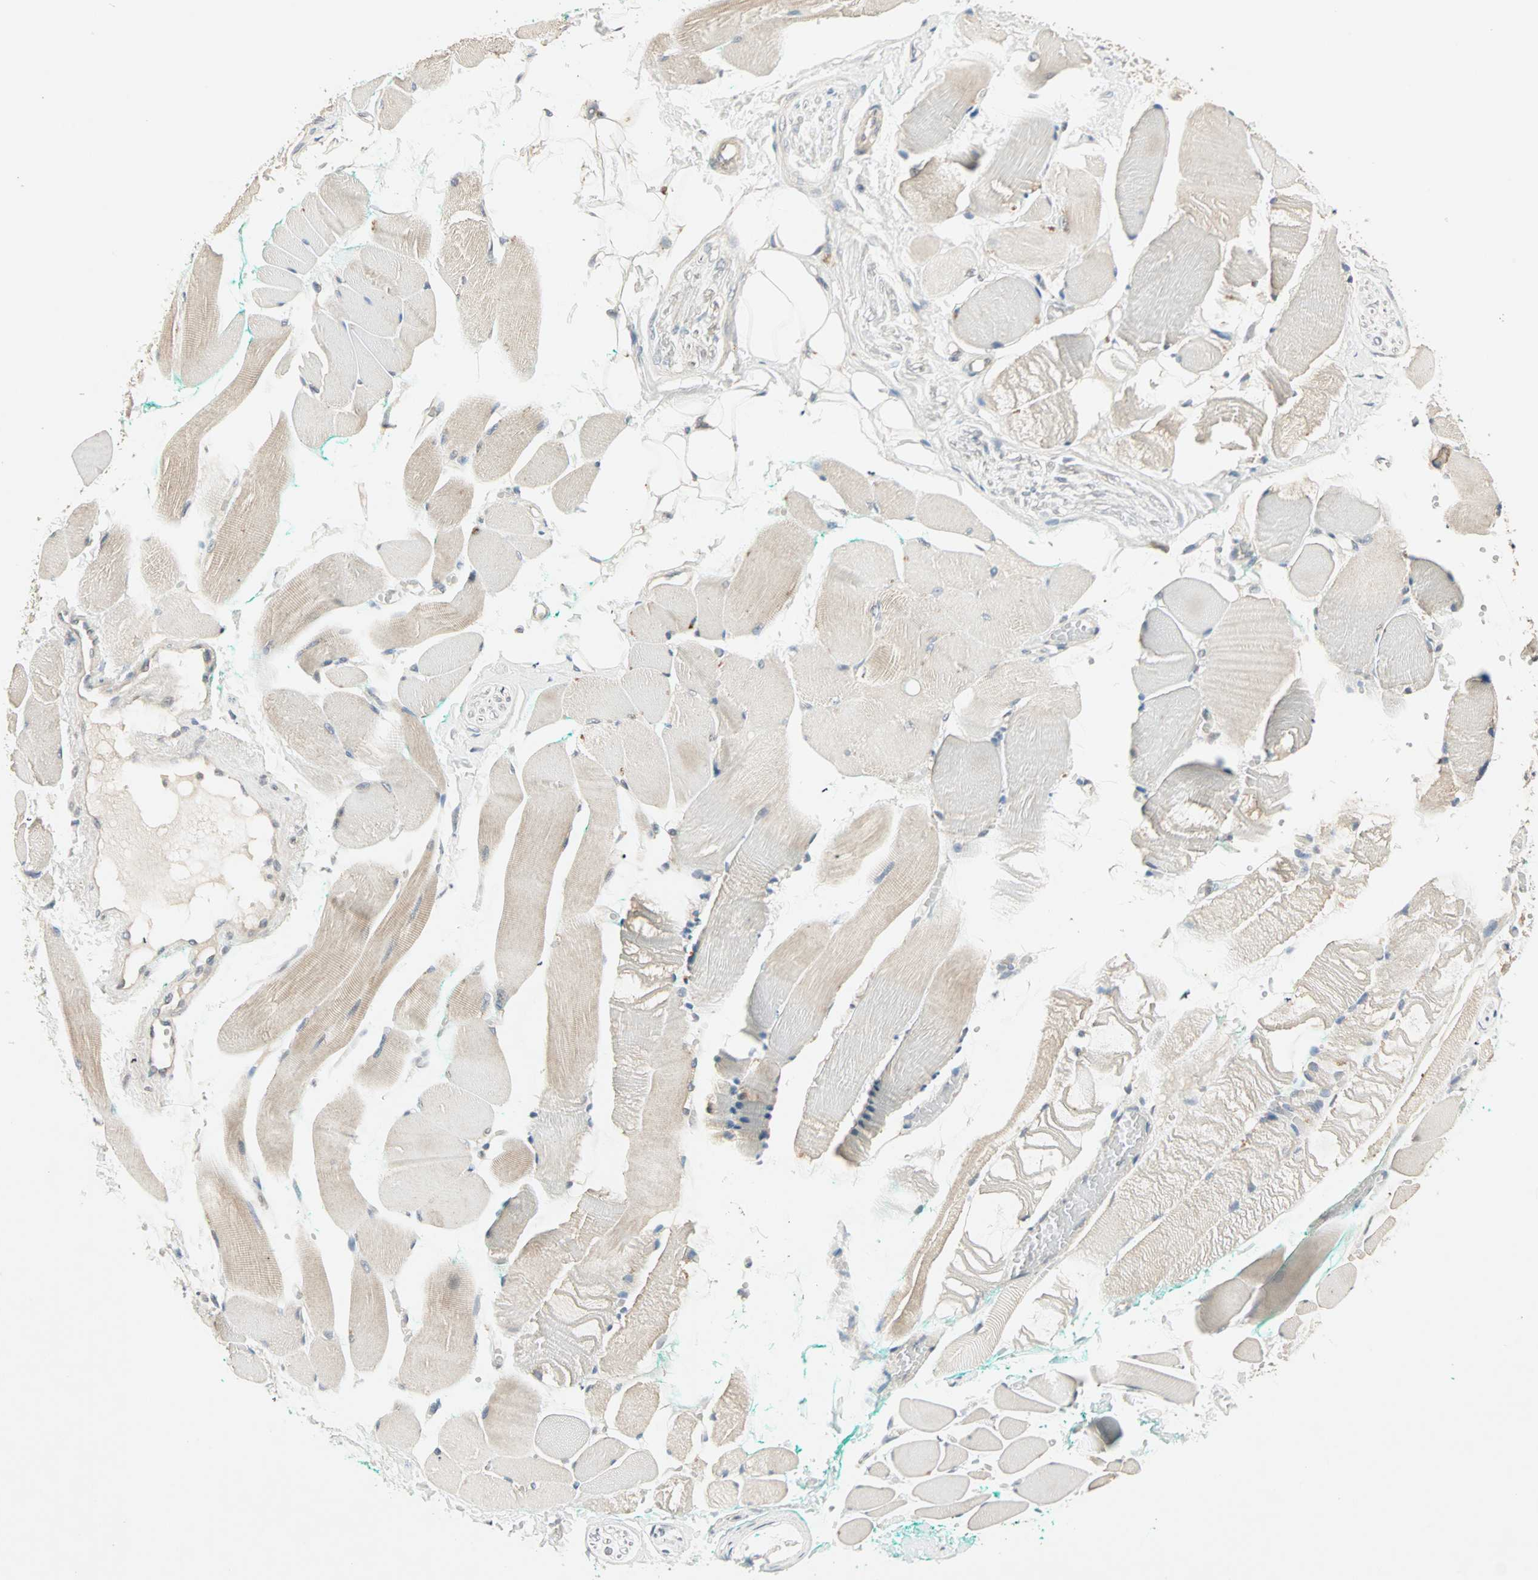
{"staining": {"intensity": "weak", "quantity": "25%-75%", "location": "cytoplasmic/membranous"}, "tissue": "skeletal muscle", "cell_type": "Myocytes", "image_type": "normal", "snomed": [{"axis": "morphology", "description": "Normal tissue, NOS"}, {"axis": "topography", "description": "Skeletal muscle"}, {"axis": "topography", "description": "Peripheral nerve tissue"}], "caption": "Immunohistochemical staining of normal human skeletal muscle displays 25%-75% levels of weak cytoplasmic/membranous protein staining in approximately 25%-75% of myocytes. (Brightfield microscopy of DAB IHC at high magnification).", "gene": "TTF2", "patient": {"sex": "female", "age": 84}}